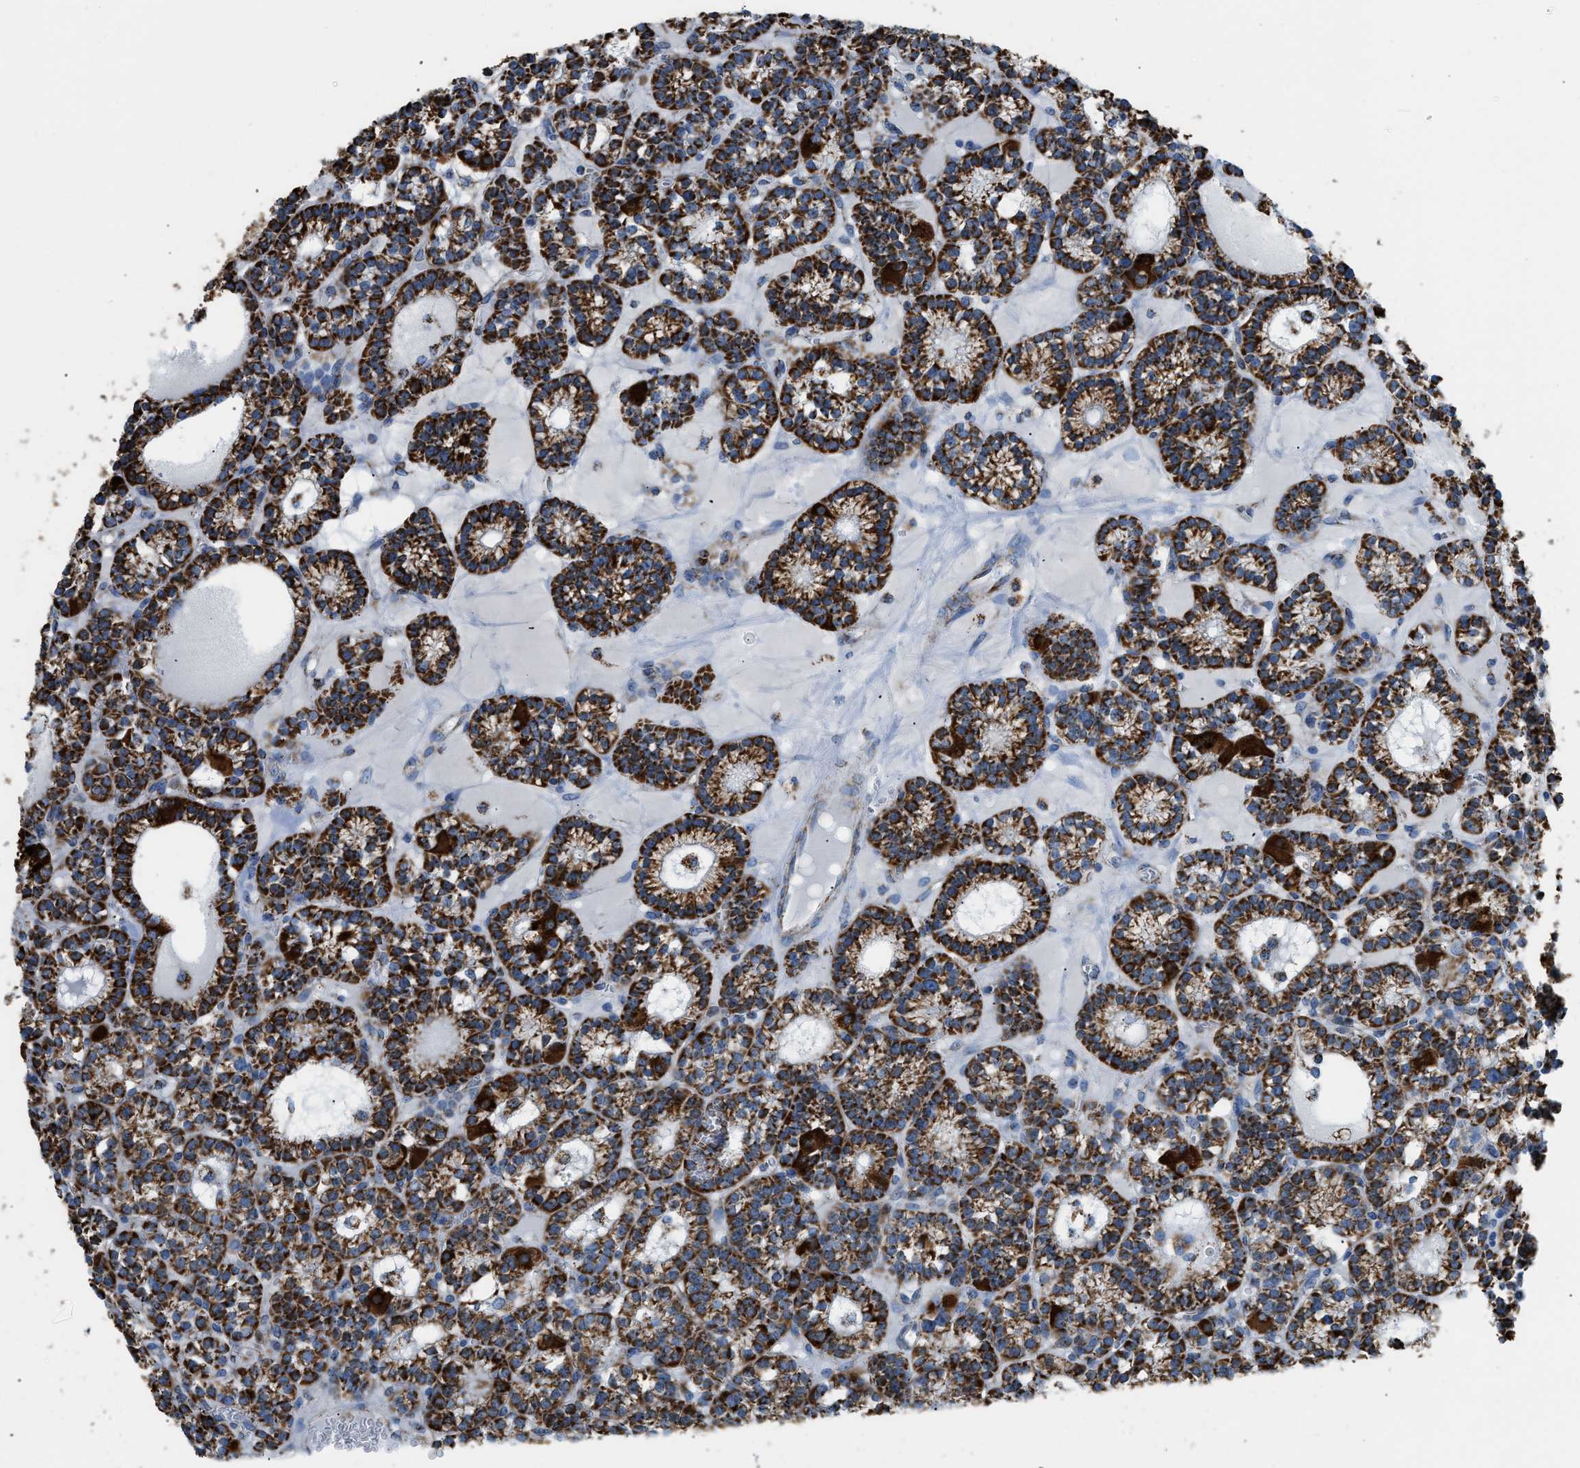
{"staining": {"intensity": "strong", "quantity": ">75%", "location": "cytoplasmic/membranous"}, "tissue": "parathyroid gland", "cell_type": "Glandular cells", "image_type": "normal", "snomed": [{"axis": "morphology", "description": "Normal tissue, NOS"}, {"axis": "morphology", "description": "Adenoma, NOS"}, {"axis": "topography", "description": "Parathyroid gland"}], "caption": "DAB immunohistochemical staining of unremarkable human parathyroid gland displays strong cytoplasmic/membranous protein positivity in about >75% of glandular cells. (DAB IHC with brightfield microscopy, high magnification).", "gene": "ETFB", "patient": {"sex": "female", "age": 58}}